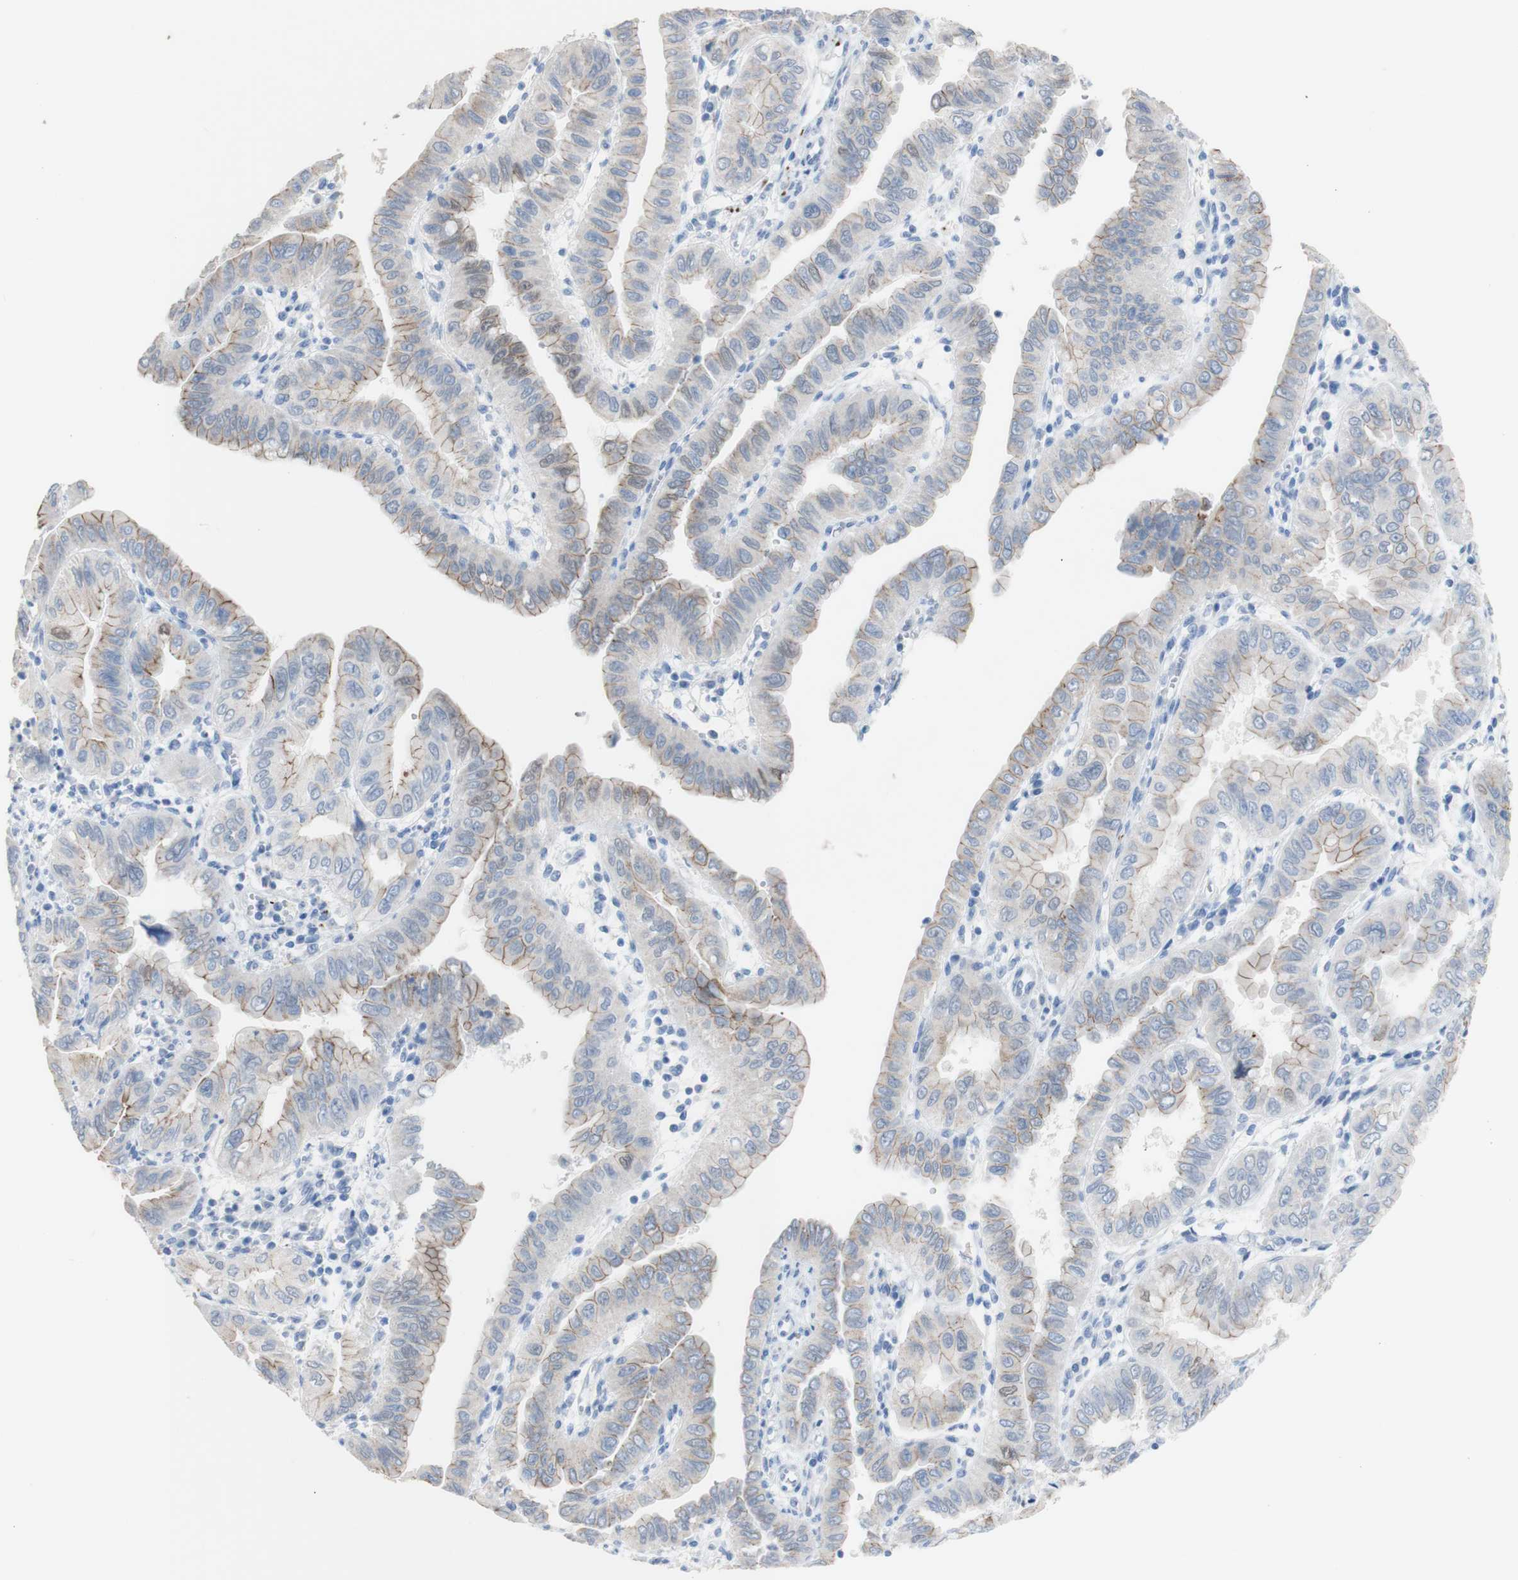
{"staining": {"intensity": "moderate", "quantity": "25%-75%", "location": "cytoplasmic/membranous"}, "tissue": "pancreatic cancer", "cell_type": "Tumor cells", "image_type": "cancer", "snomed": [{"axis": "morphology", "description": "Normal tissue, NOS"}, {"axis": "topography", "description": "Lymph node"}], "caption": "Immunohistochemical staining of human pancreatic cancer exhibits medium levels of moderate cytoplasmic/membranous expression in approximately 25%-75% of tumor cells. The protein of interest is shown in brown color, while the nuclei are stained blue.", "gene": "DSC2", "patient": {"sex": "male", "age": 50}}